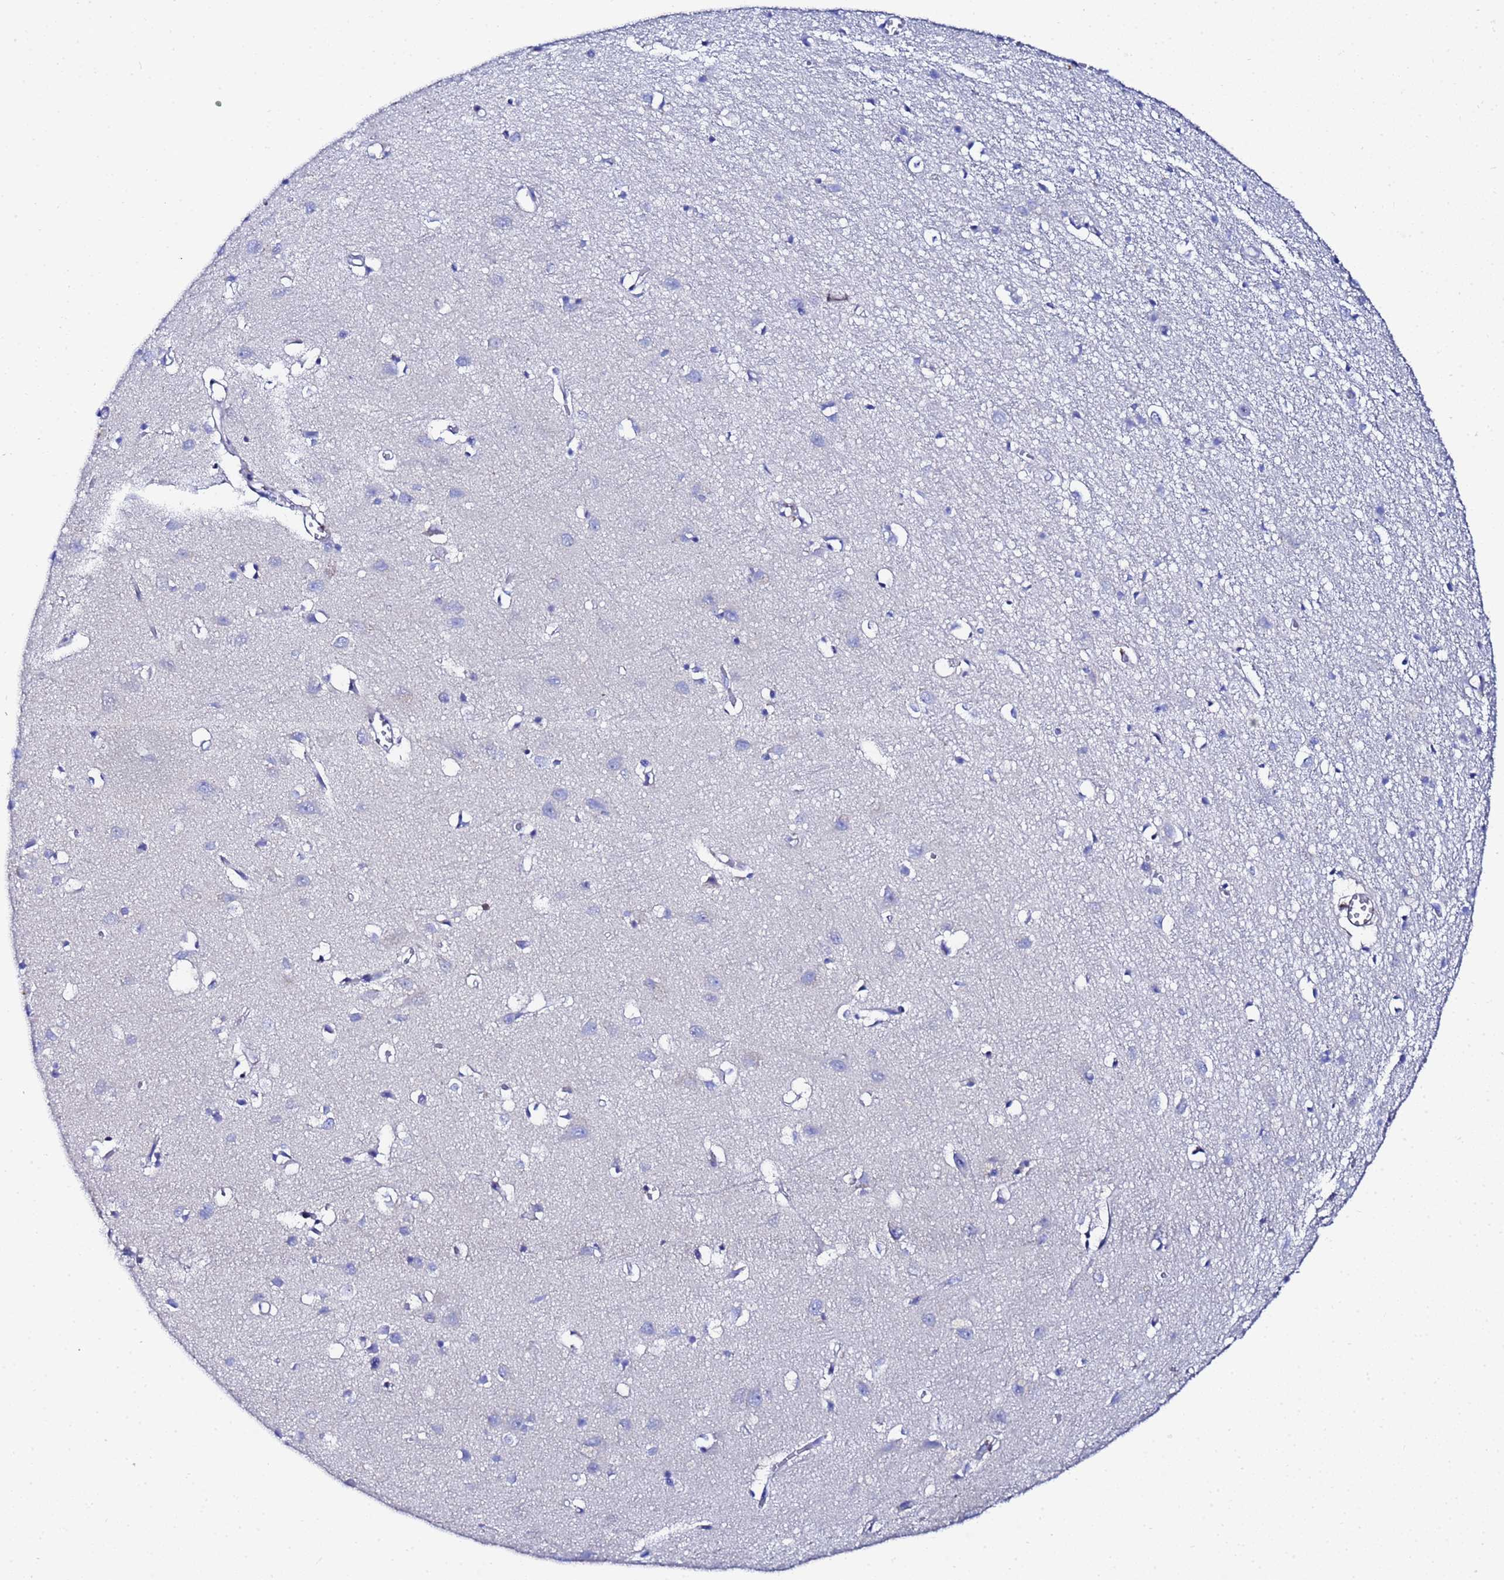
{"staining": {"intensity": "negative", "quantity": "none", "location": "none"}, "tissue": "cerebral cortex", "cell_type": "Endothelial cells", "image_type": "normal", "snomed": [{"axis": "morphology", "description": "Normal tissue, NOS"}, {"axis": "topography", "description": "Cerebral cortex"}], "caption": "Endothelial cells show no significant expression in unremarkable cerebral cortex. (DAB IHC, high magnification).", "gene": "RAB39A", "patient": {"sex": "female", "age": 64}}